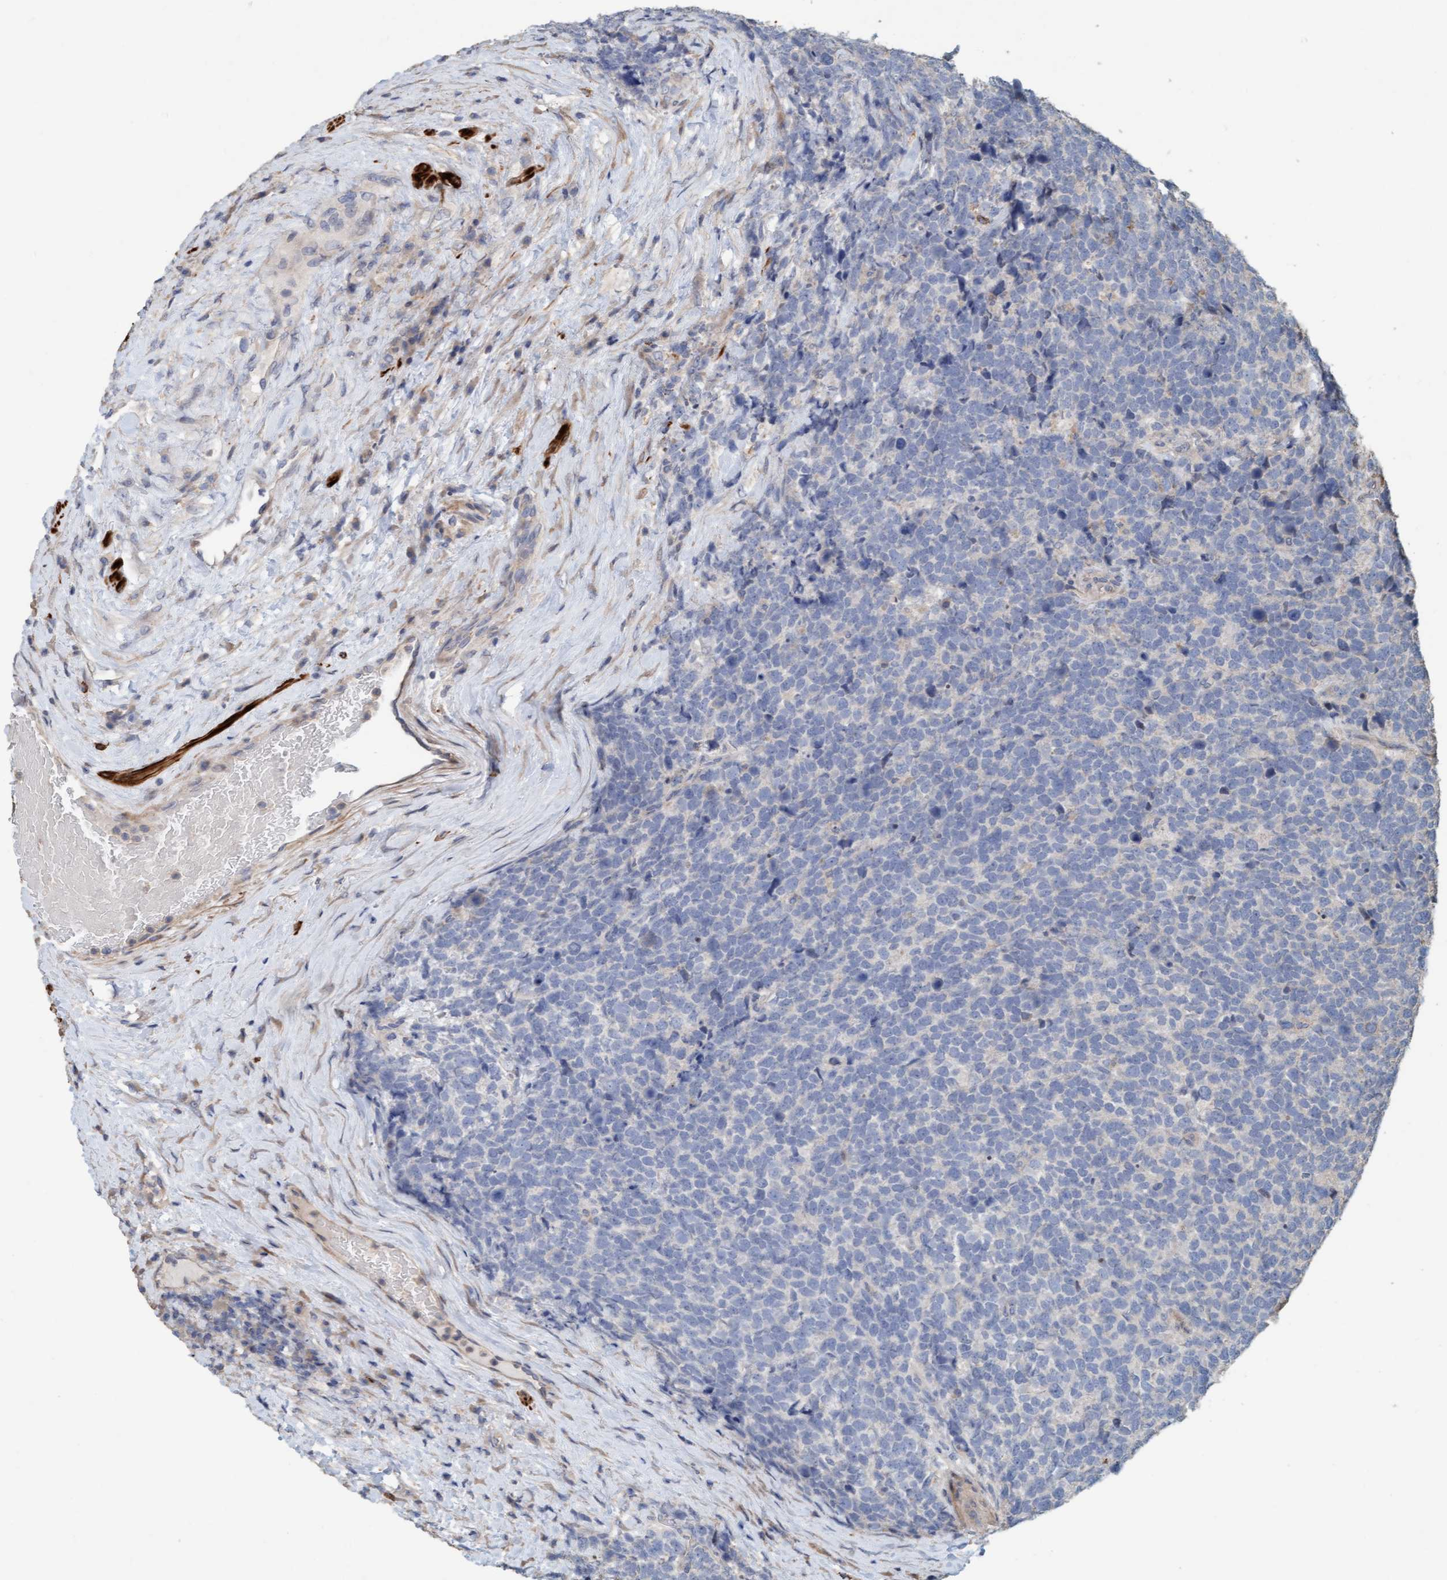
{"staining": {"intensity": "negative", "quantity": "none", "location": "none"}, "tissue": "urothelial cancer", "cell_type": "Tumor cells", "image_type": "cancer", "snomed": [{"axis": "morphology", "description": "Urothelial carcinoma, High grade"}, {"axis": "topography", "description": "Urinary bladder"}], "caption": "A high-resolution micrograph shows immunohistochemistry staining of urothelial cancer, which reveals no significant positivity in tumor cells.", "gene": "LONRF1", "patient": {"sex": "female", "age": 82}}